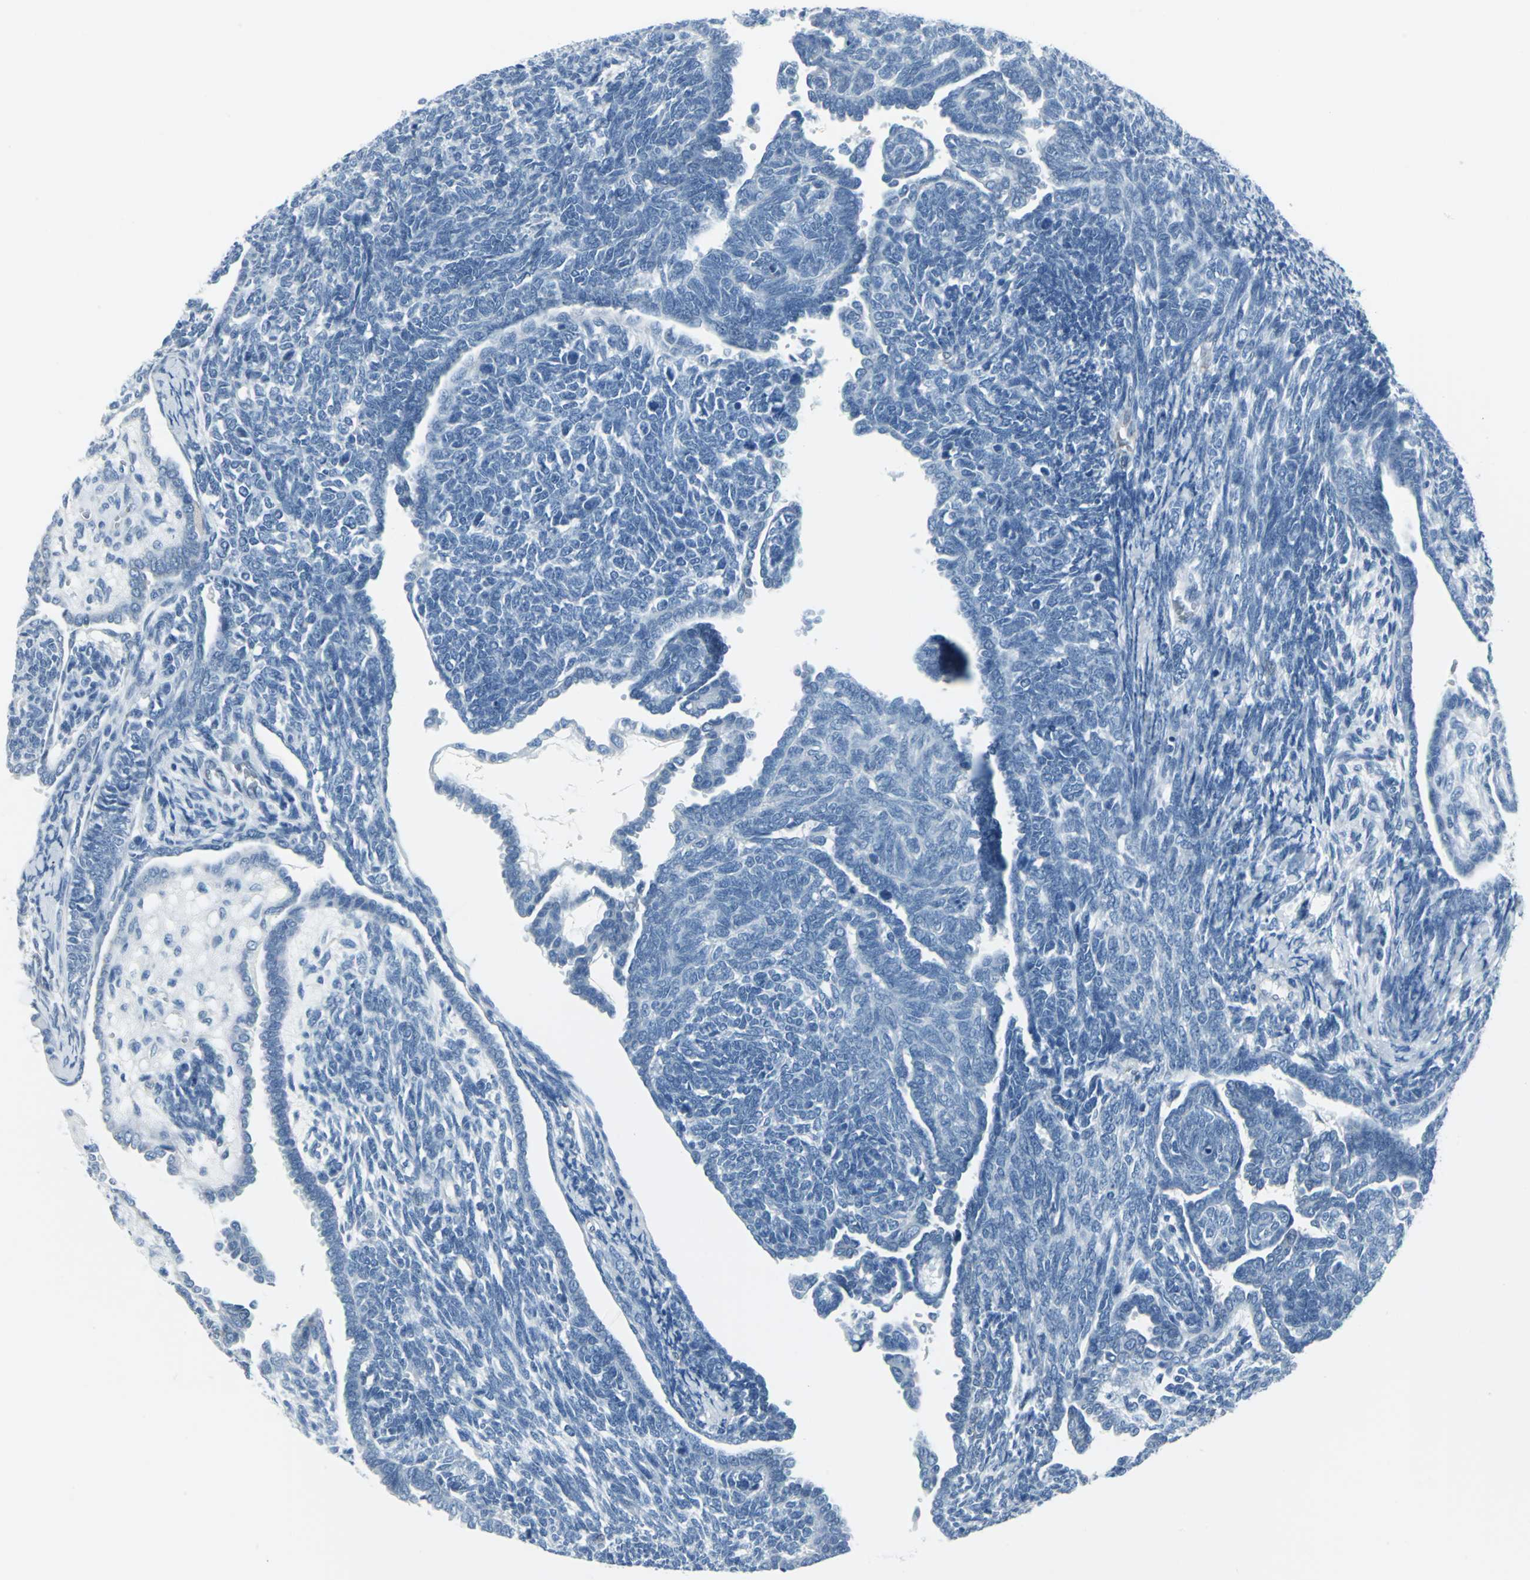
{"staining": {"intensity": "negative", "quantity": "none", "location": "none"}, "tissue": "endometrial cancer", "cell_type": "Tumor cells", "image_type": "cancer", "snomed": [{"axis": "morphology", "description": "Neoplasm, malignant, NOS"}, {"axis": "topography", "description": "Endometrium"}], "caption": "This is an immunohistochemistry image of endometrial neoplasm (malignant). There is no positivity in tumor cells.", "gene": "CYB5A", "patient": {"sex": "female", "age": 74}}